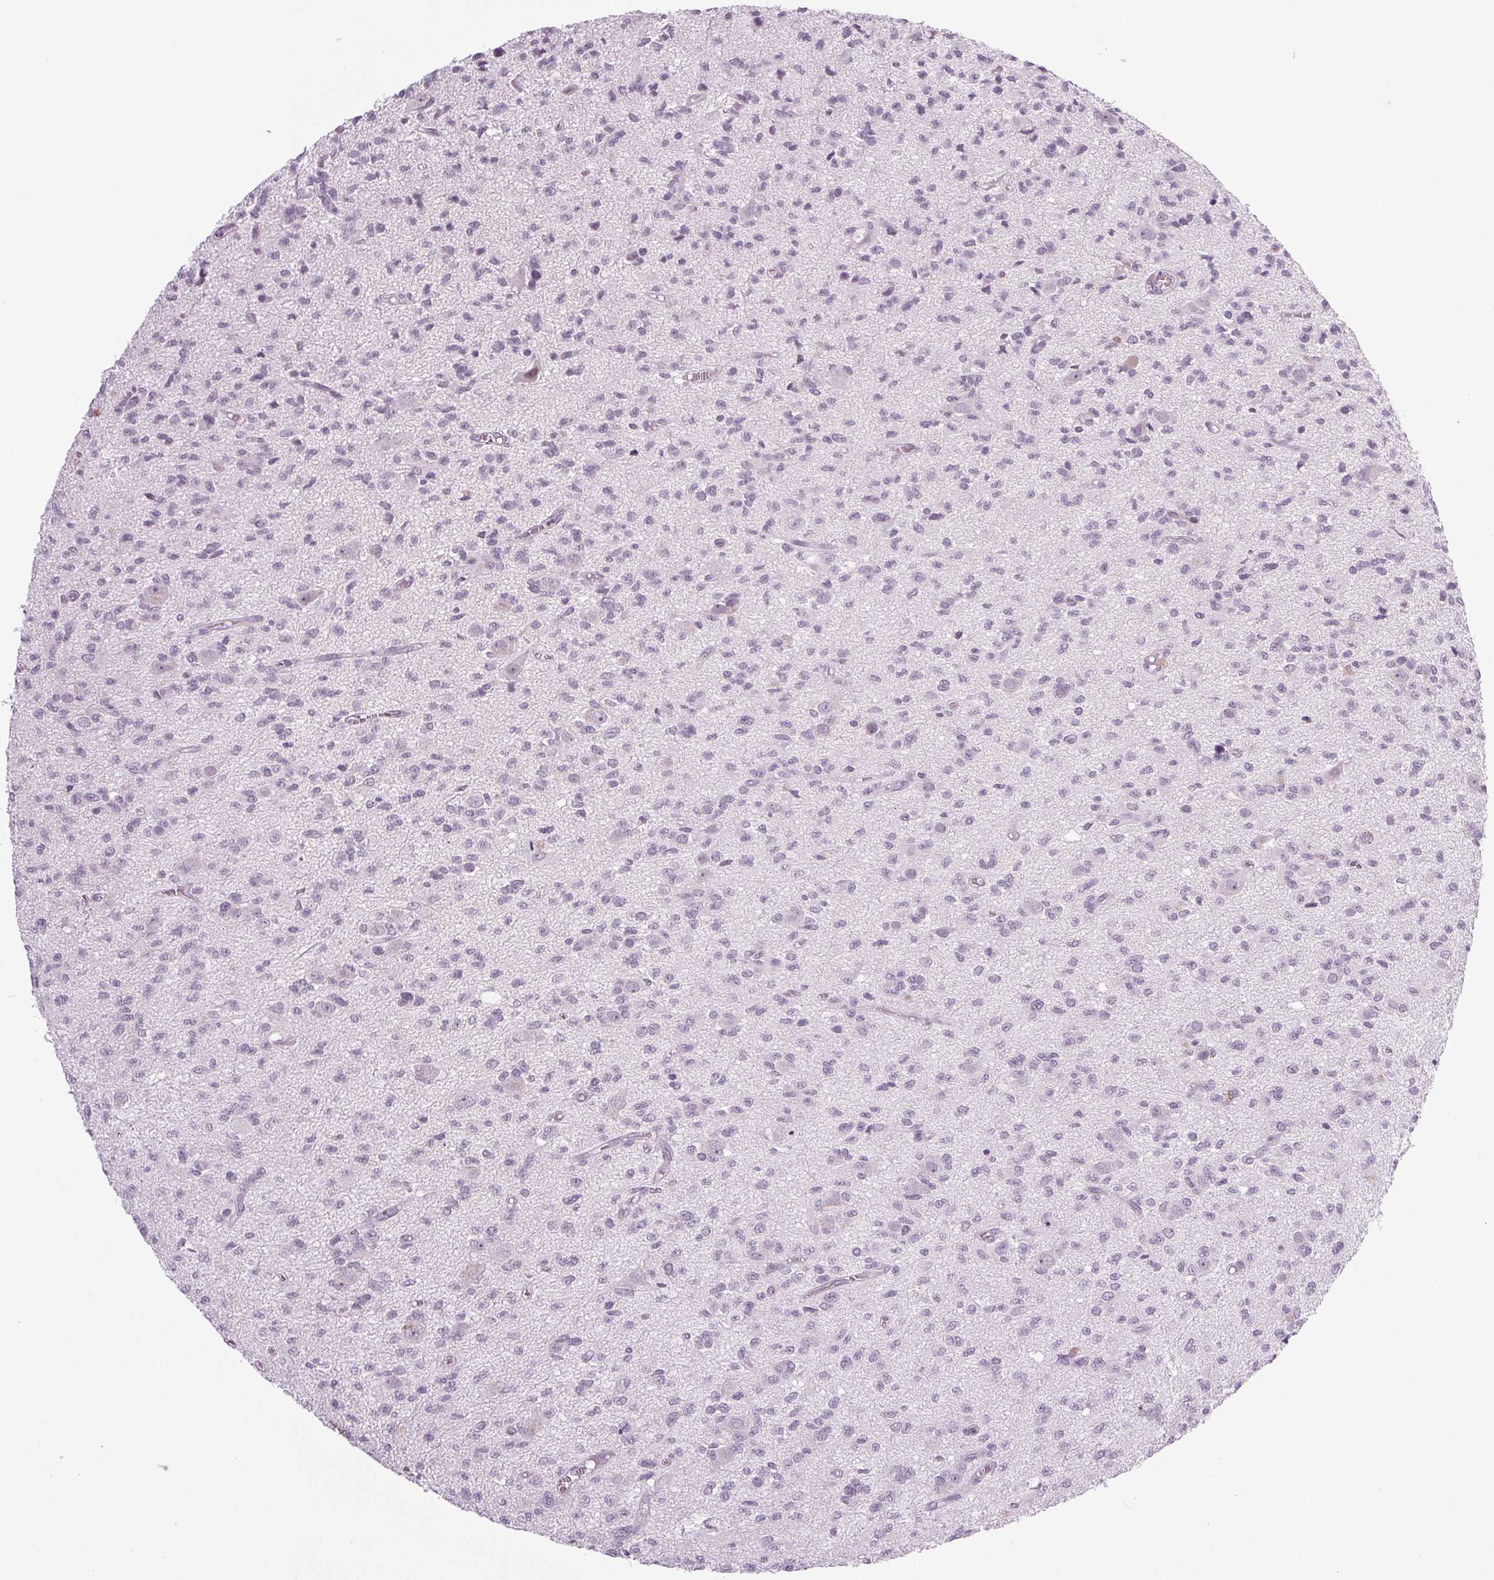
{"staining": {"intensity": "negative", "quantity": "none", "location": "none"}, "tissue": "glioma", "cell_type": "Tumor cells", "image_type": "cancer", "snomed": [{"axis": "morphology", "description": "Glioma, malignant, Low grade"}, {"axis": "topography", "description": "Brain"}], "caption": "A histopathology image of glioma stained for a protein exhibits no brown staining in tumor cells.", "gene": "IGF2BP1", "patient": {"sex": "male", "age": 64}}